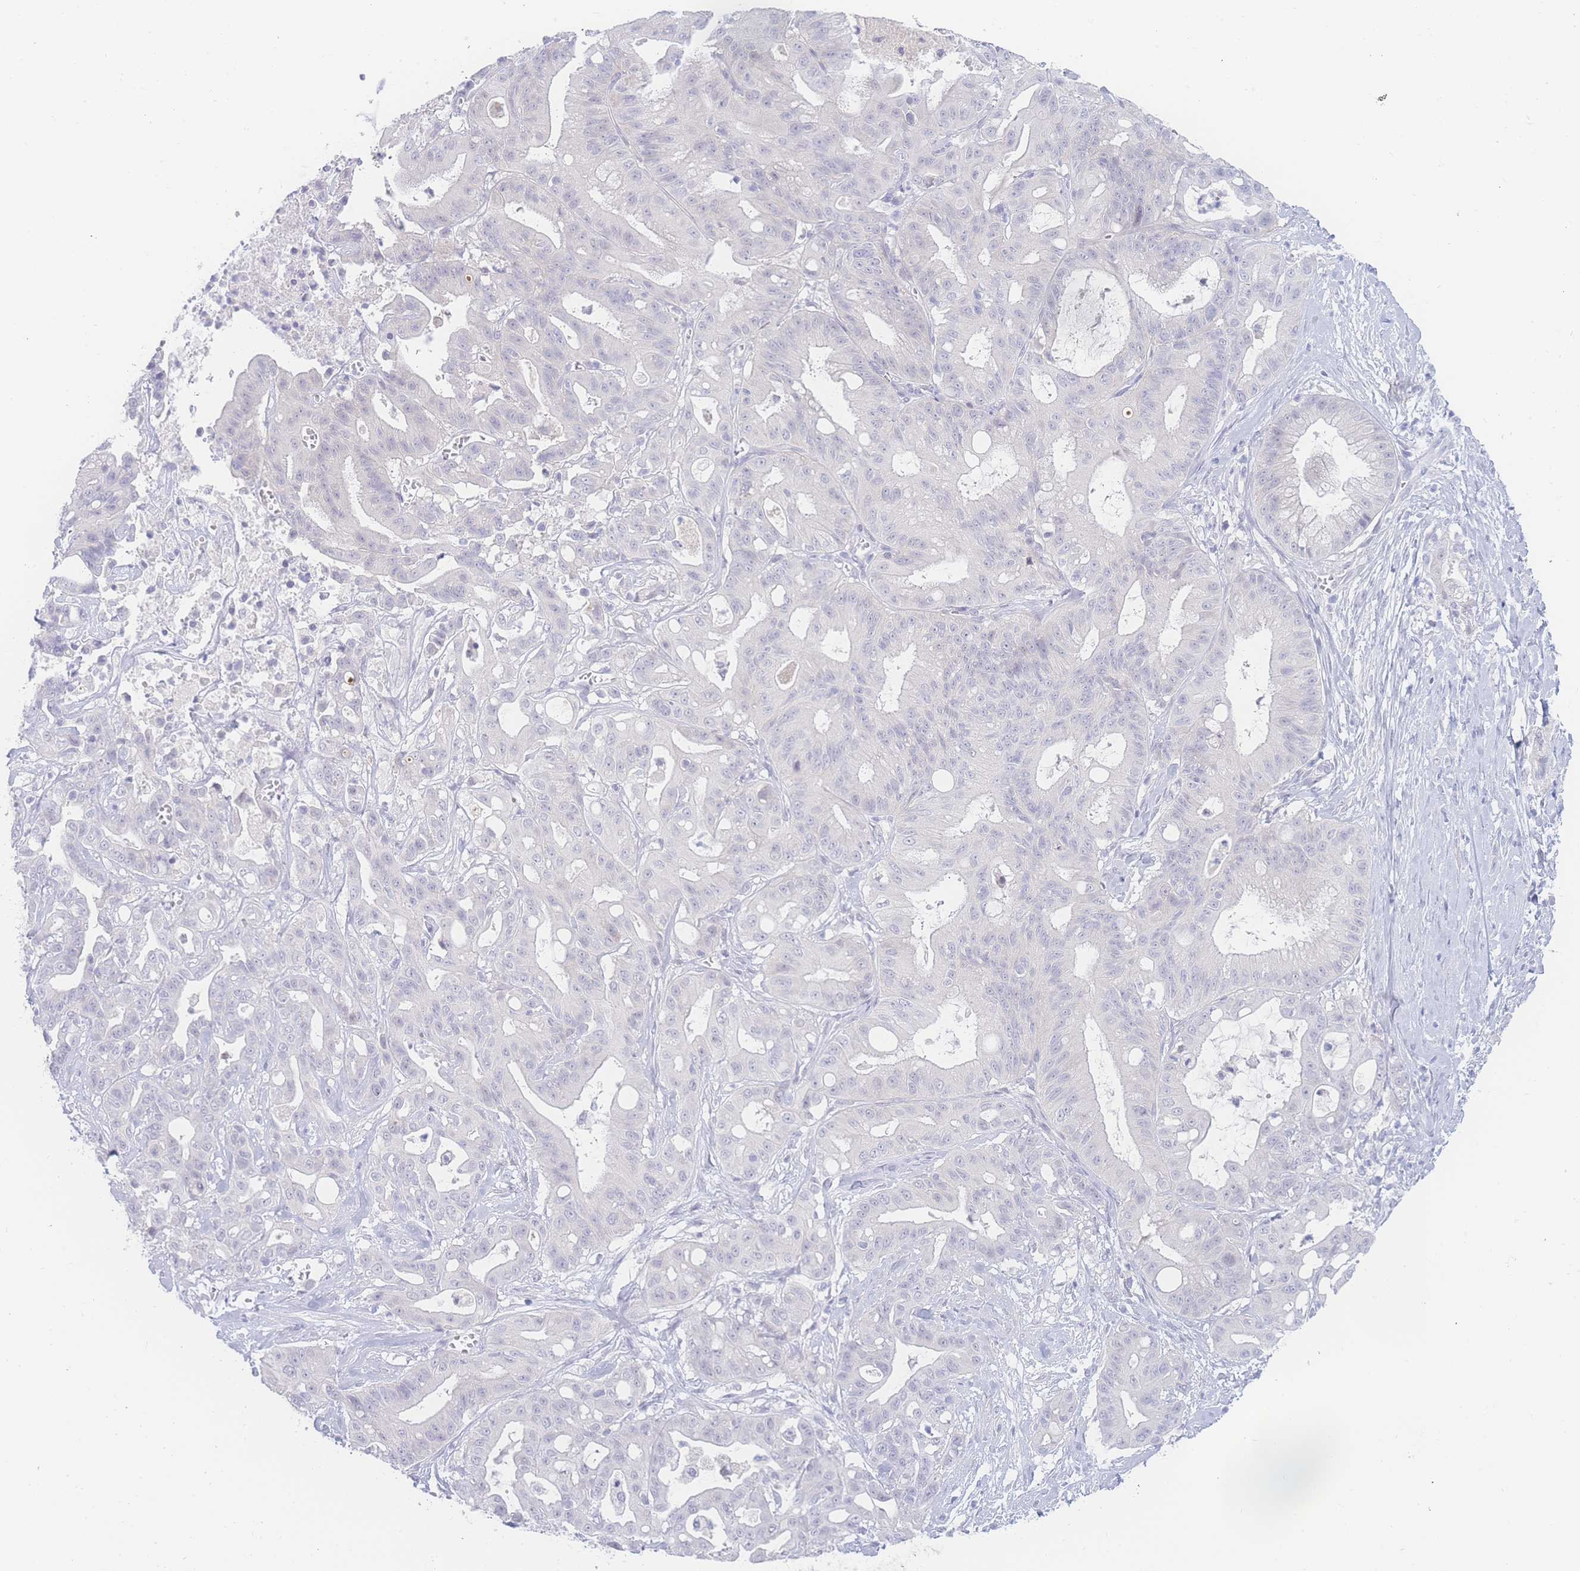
{"staining": {"intensity": "negative", "quantity": "none", "location": "none"}, "tissue": "ovarian cancer", "cell_type": "Tumor cells", "image_type": "cancer", "snomed": [{"axis": "morphology", "description": "Cystadenocarcinoma, mucinous, NOS"}, {"axis": "topography", "description": "Ovary"}], "caption": "High magnification brightfield microscopy of mucinous cystadenocarcinoma (ovarian) stained with DAB (brown) and counterstained with hematoxylin (blue): tumor cells show no significant positivity.", "gene": "PRSS22", "patient": {"sex": "female", "age": 70}}